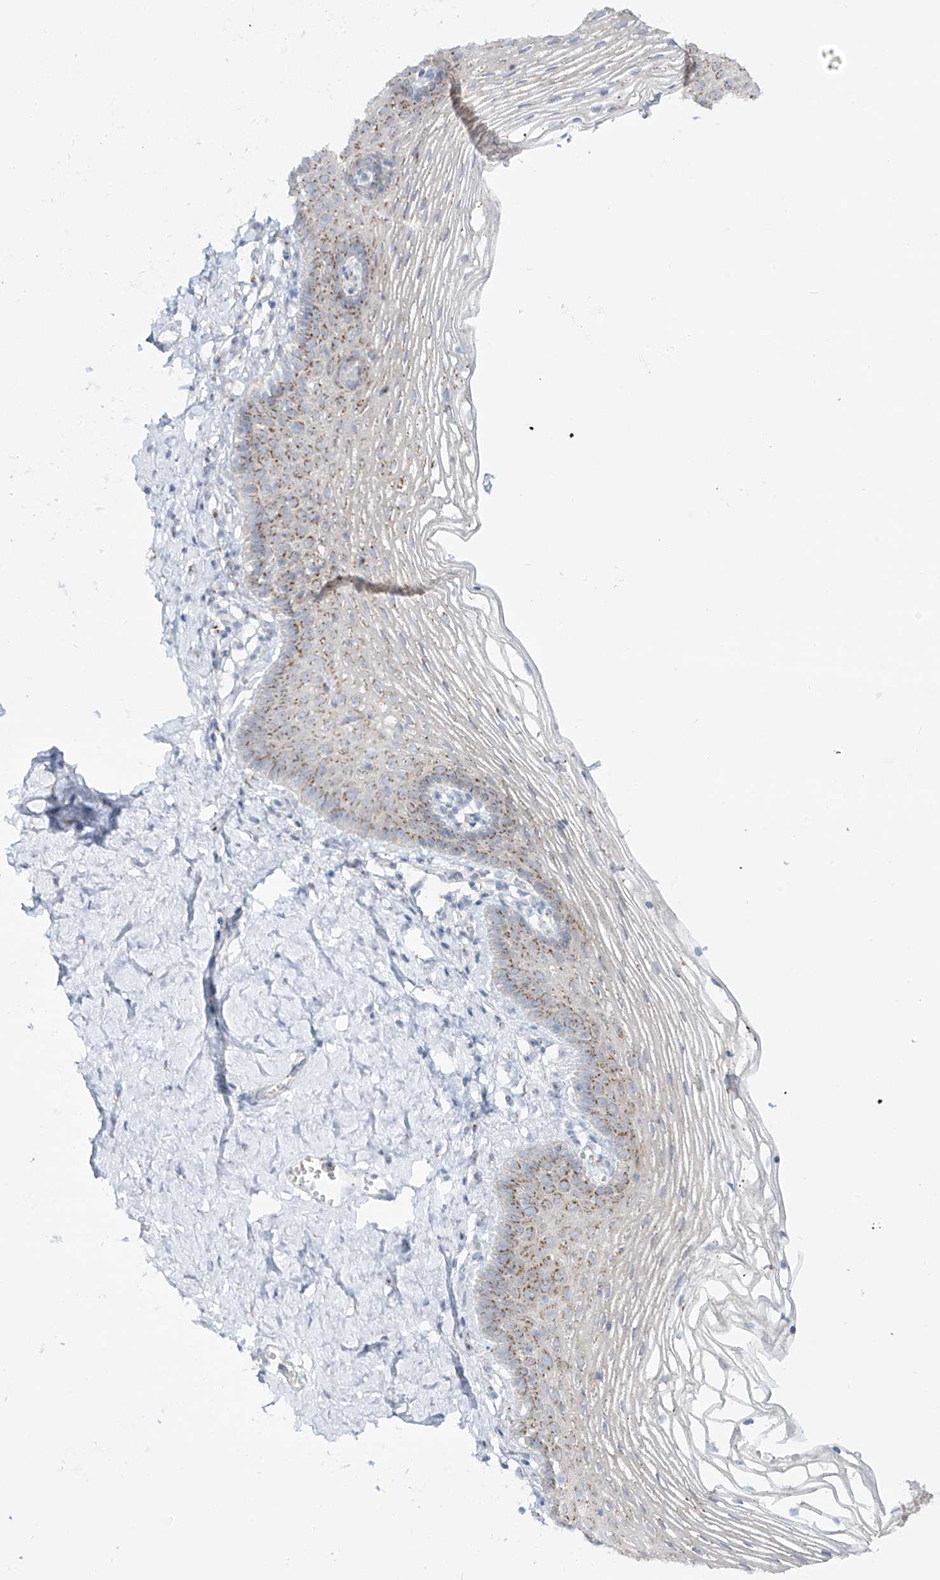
{"staining": {"intensity": "moderate", "quantity": ">75%", "location": "cytoplasmic/membranous"}, "tissue": "vagina", "cell_type": "Squamous epithelial cells", "image_type": "normal", "snomed": [{"axis": "morphology", "description": "Normal tissue, NOS"}, {"axis": "topography", "description": "Vagina"}], "caption": "Squamous epithelial cells show medium levels of moderate cytoplasmic/membranous expression in about >75% of cells in benign human vagina.", "gene": "BSDC1", "patient": {"sex": "female", "age": 32}}